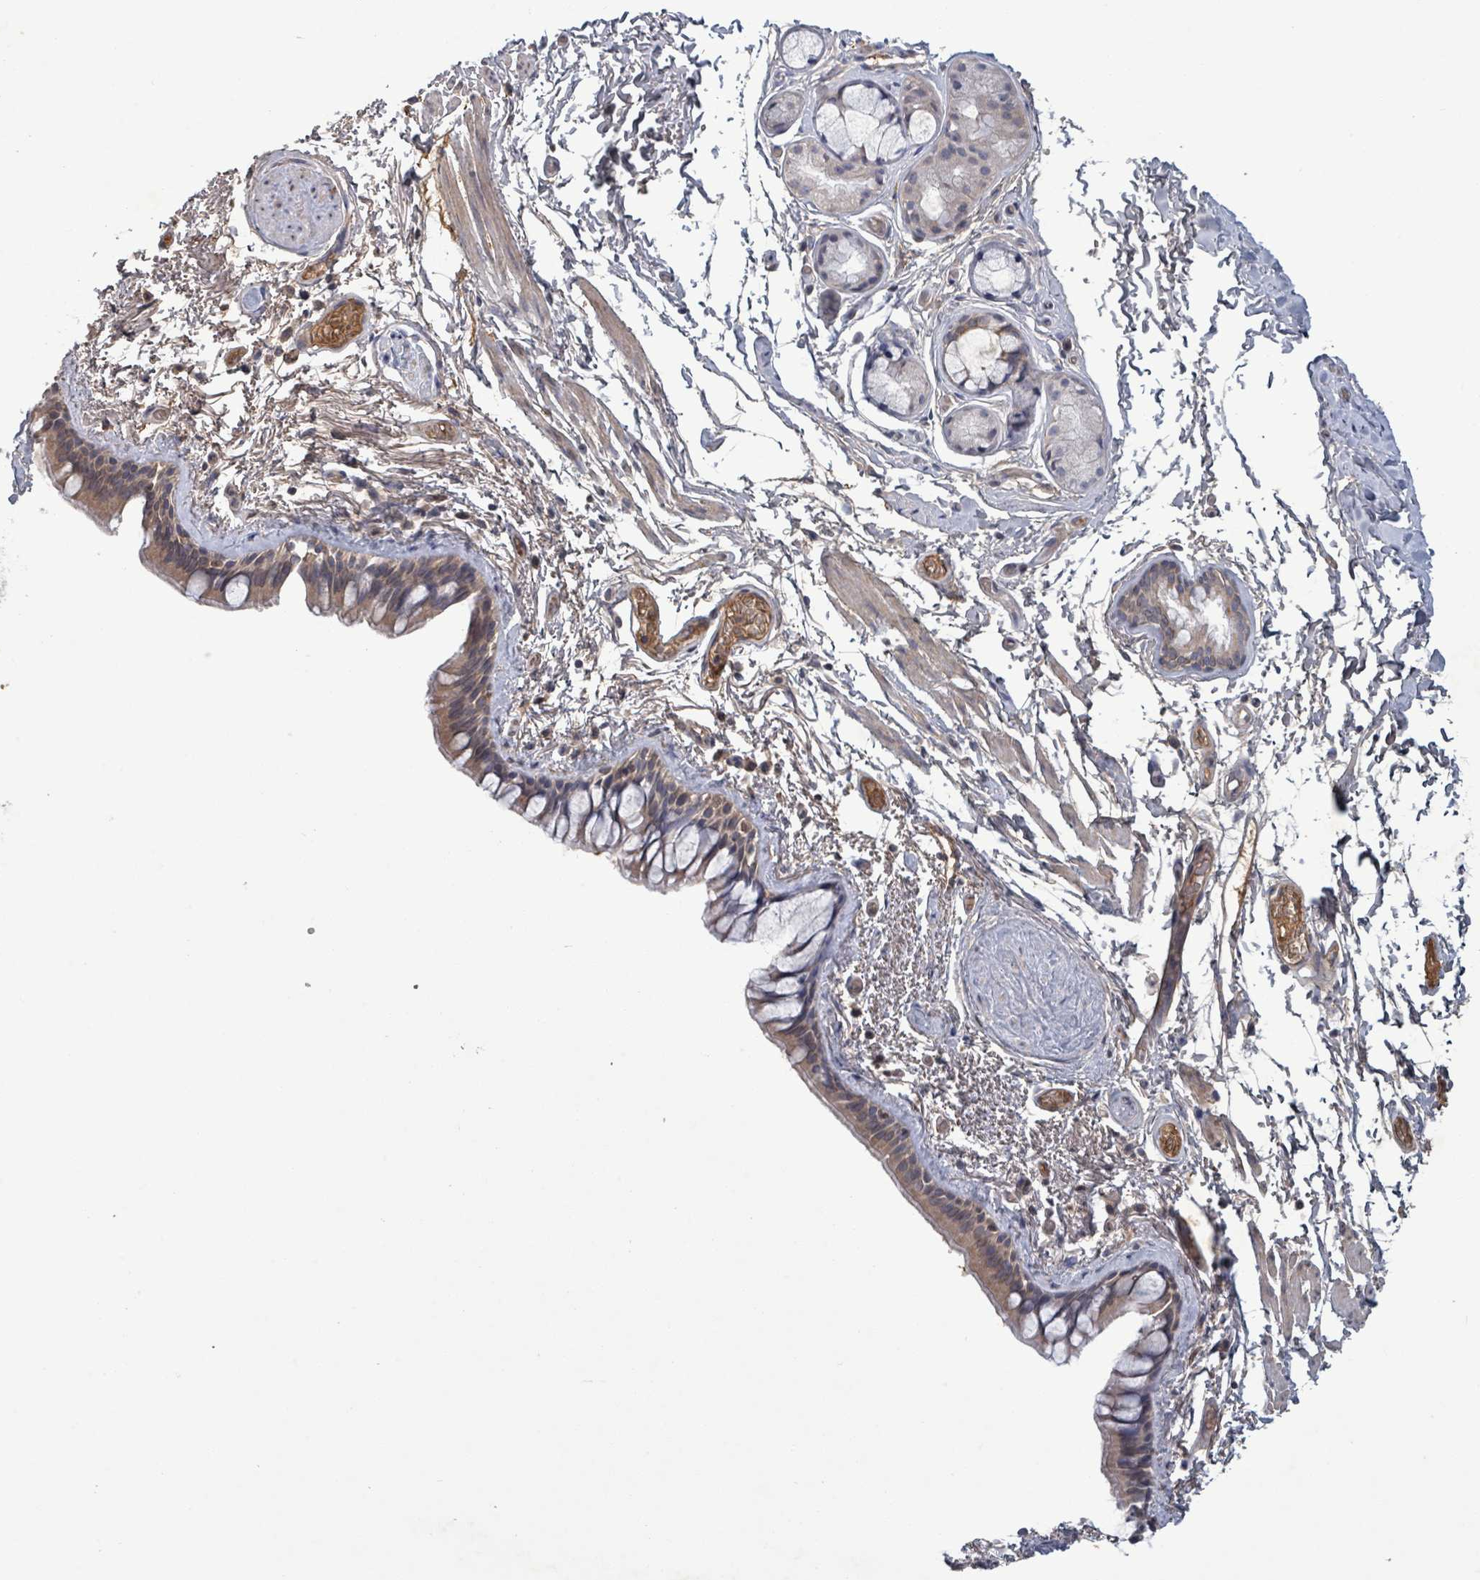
{"staining": {"intensity": "weak", "quantity": "<25%", "location": "cytoplasmic/membranous"}, "tissue": "bronchus", "cell_type": "Respiratory epithelial cells", "image_type": "normal", "snomed": [{"axis": "morphology", "description": "Normal tissue, NOS"}, {"axis": "topography", "description": "Cartilage tissue"}], "caption": "This is an immunohistochemistry image of benign human bronchus. There is no positivity in respiratory epithelial cells.", "gene": "GRM8", "patient": {"sex": "male", "age": 63}}